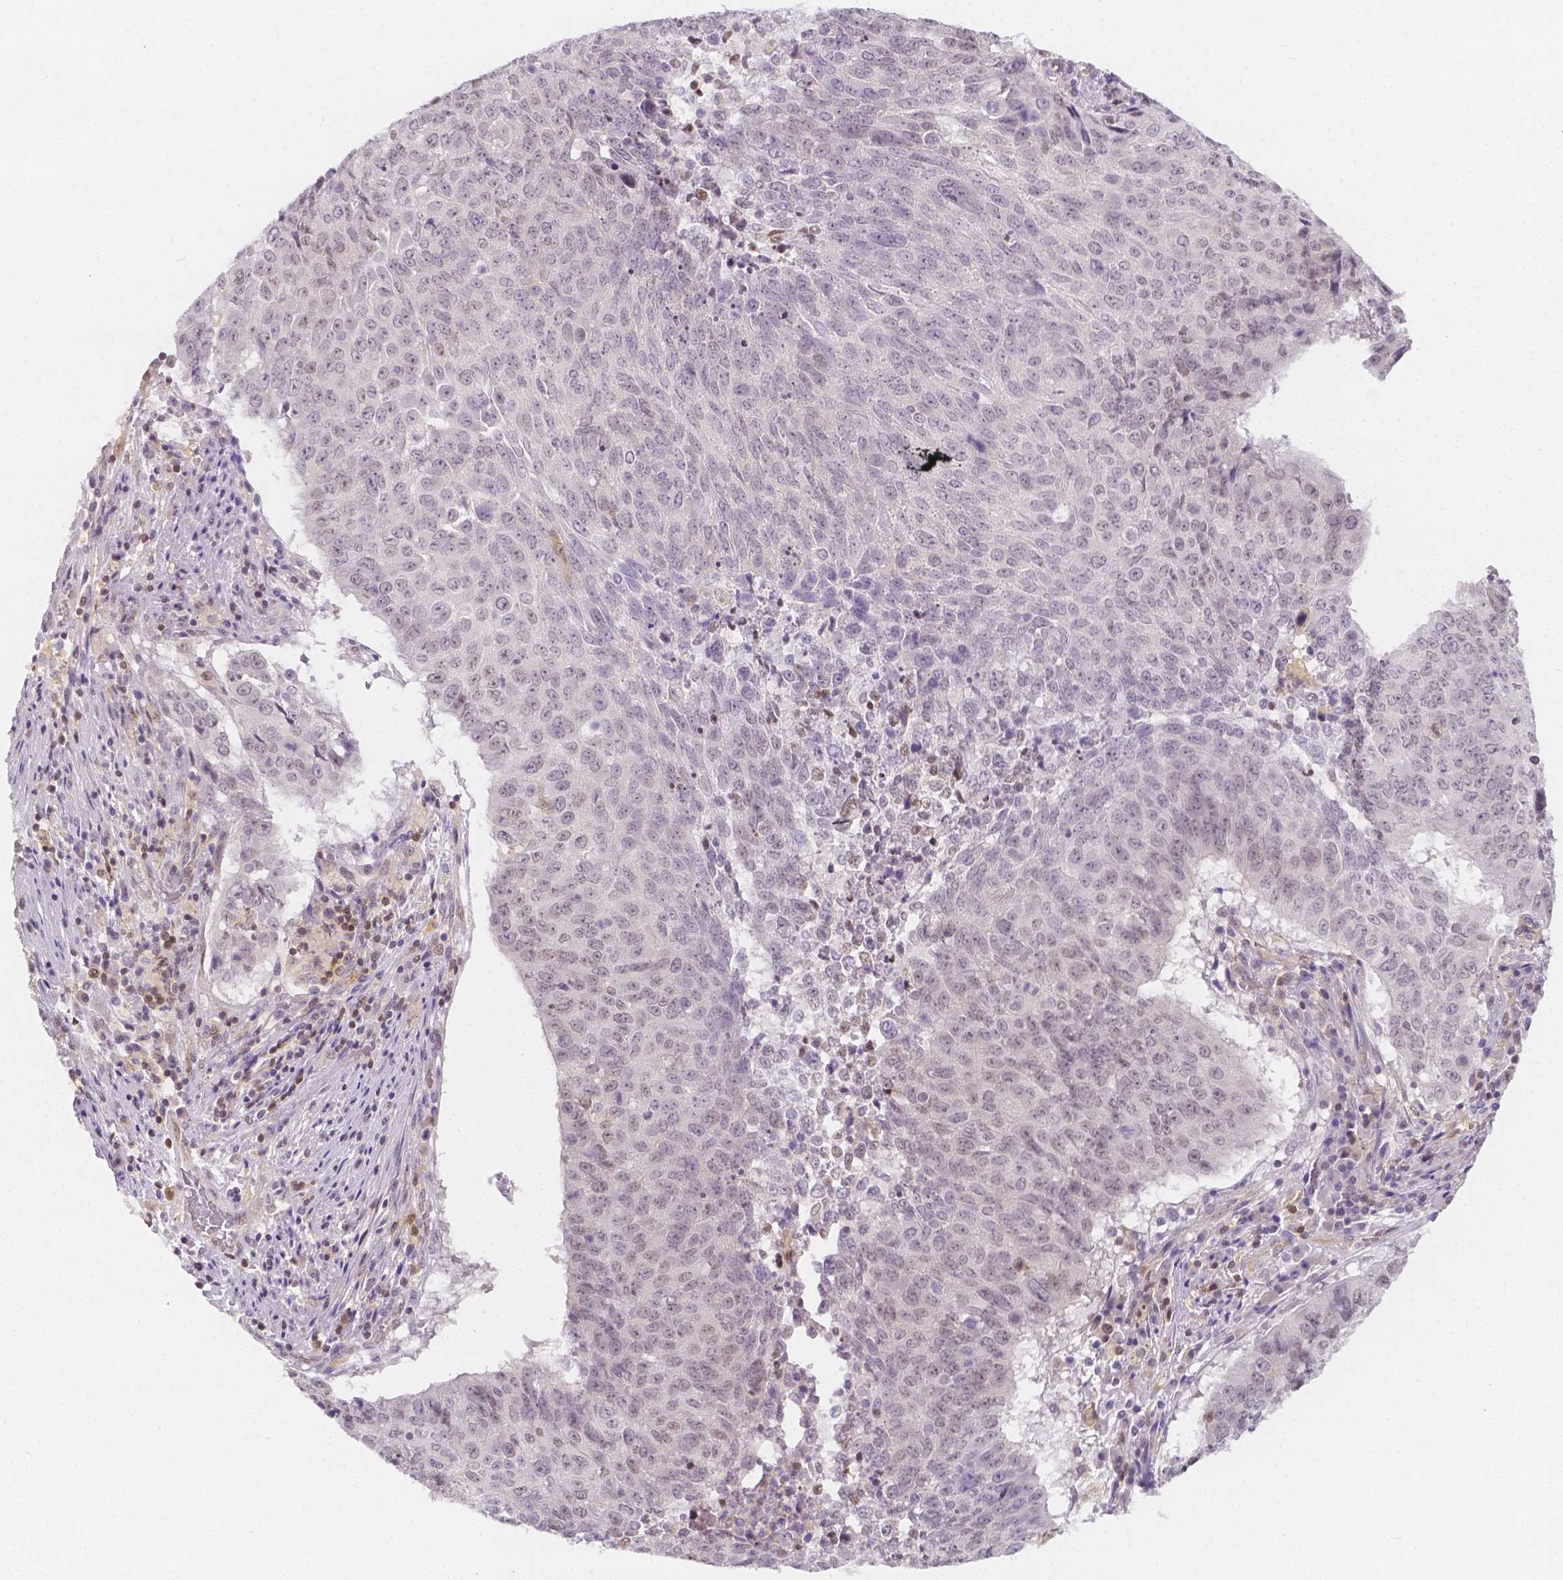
{"staining": {"intensity": "weak", "quantity": "<25%", "location": "nuclear"}, "tissue": "lung cancer", "cell_type": "Tumor cells", "image_type": "cancer", "snomed": [{"axis": "morphology", "description": "Normal tissue, NOS"}, {"axis": "morphology", "description": "Squamous cell carcinoma, NOS"}, {"axis": "topography", "description": "Bronchus"}, {"axis": "topography", "description": "Lung"}], "caption": "High power microscopy photomicrograph of an immunohistochemistry photomicrograph of lung cancer (squamous cell carcinoma), revealing no significant positivity in tumor cells.", "gene": "SGTB", "patient": {"sex": "male", "age": 64}}